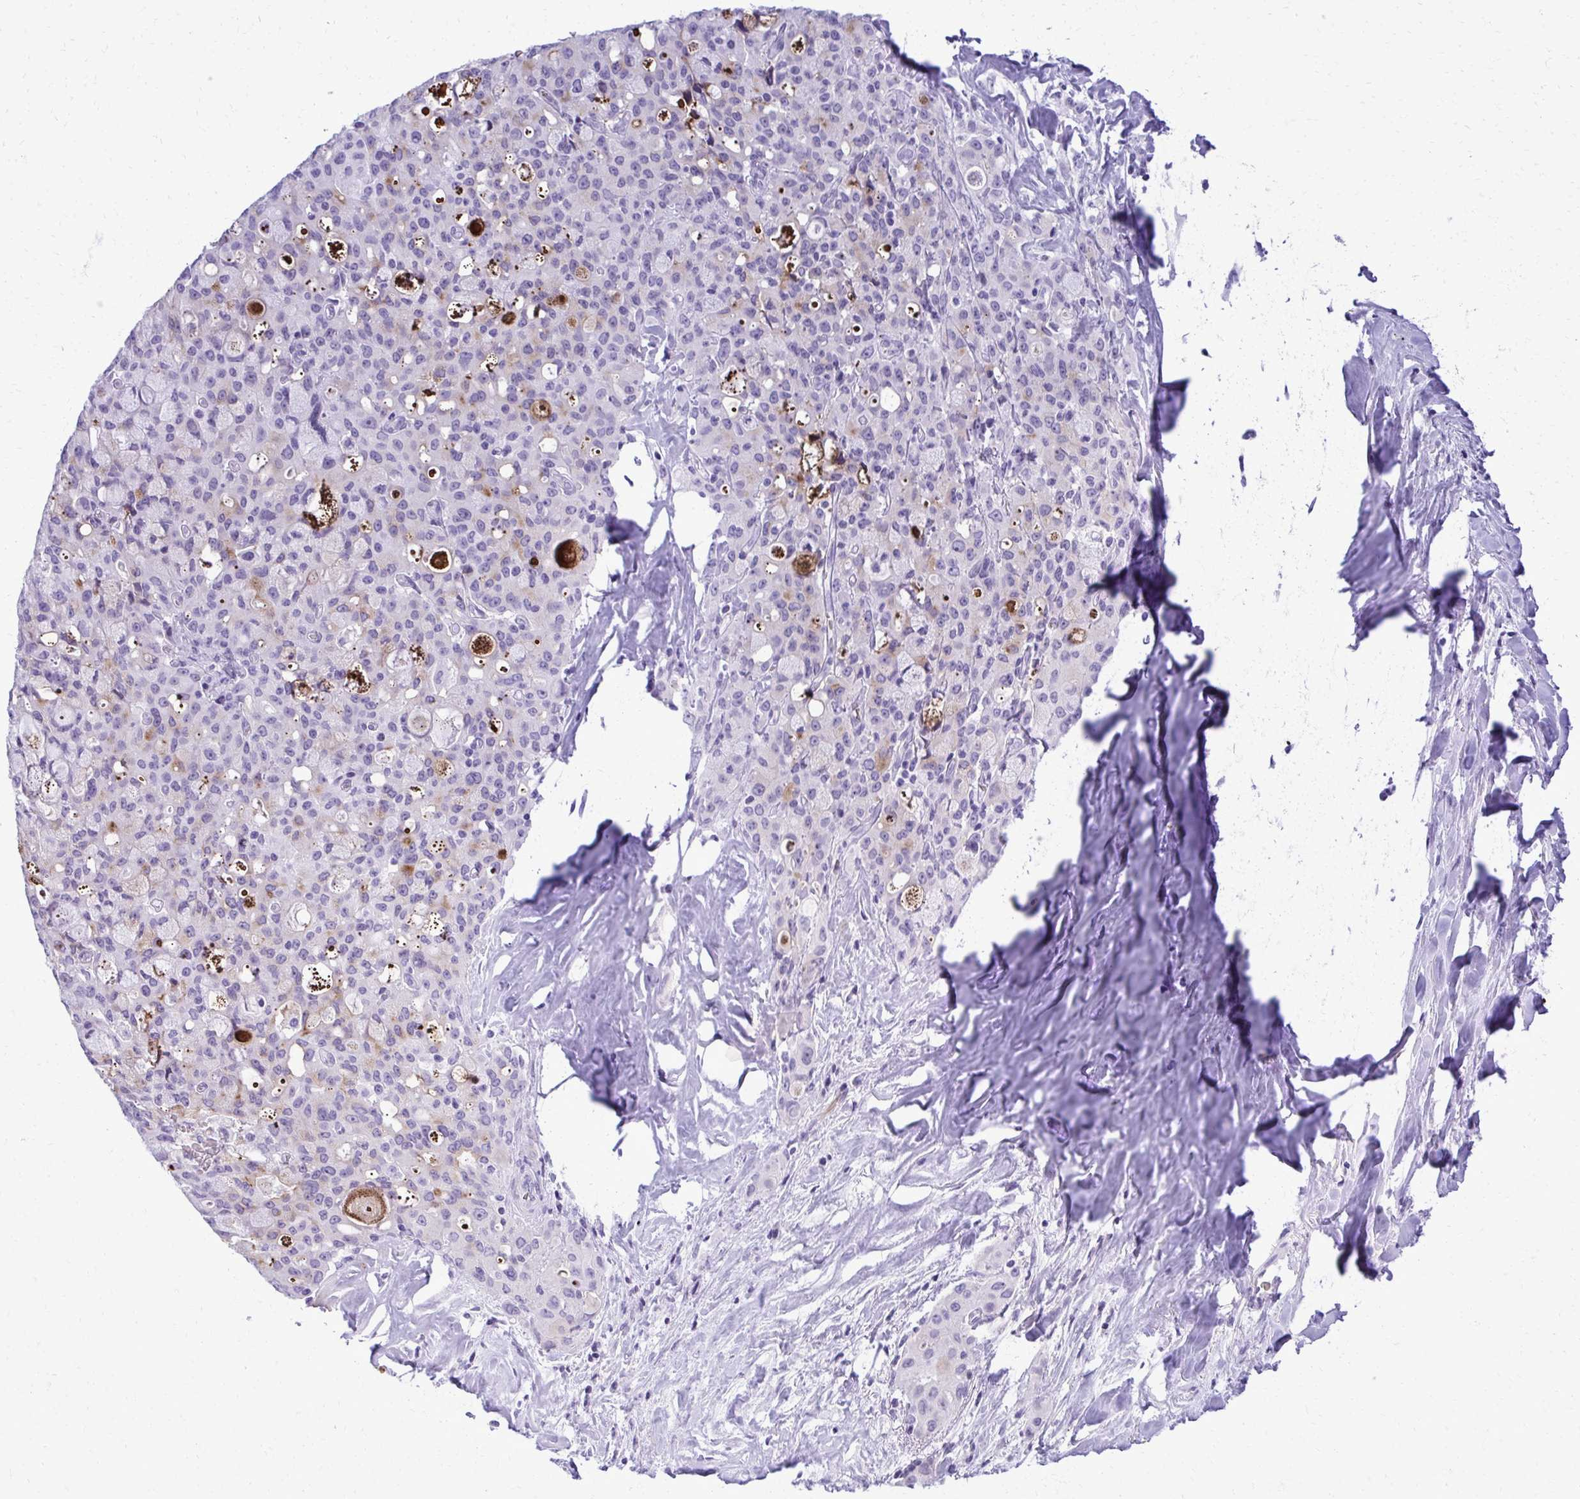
{"staining": {"intensity": "negative", "quantity": "none", "location": "none"}, "tissue": "lung cancer", "cell_type": "Tumor cells", "image_type": "cancer", "snomed": [{"axis": "morphology", "description": "Adenocarcinoma, NOS"}, {"axis": "topography", "description": "Lung"}], "caption": "Immunohistochemistry (IHC) of human lung cancer demonstrates no staining in tumor cells.", "gene": "PITPNM3", "patient": {"sex": "female", "age": 44}}